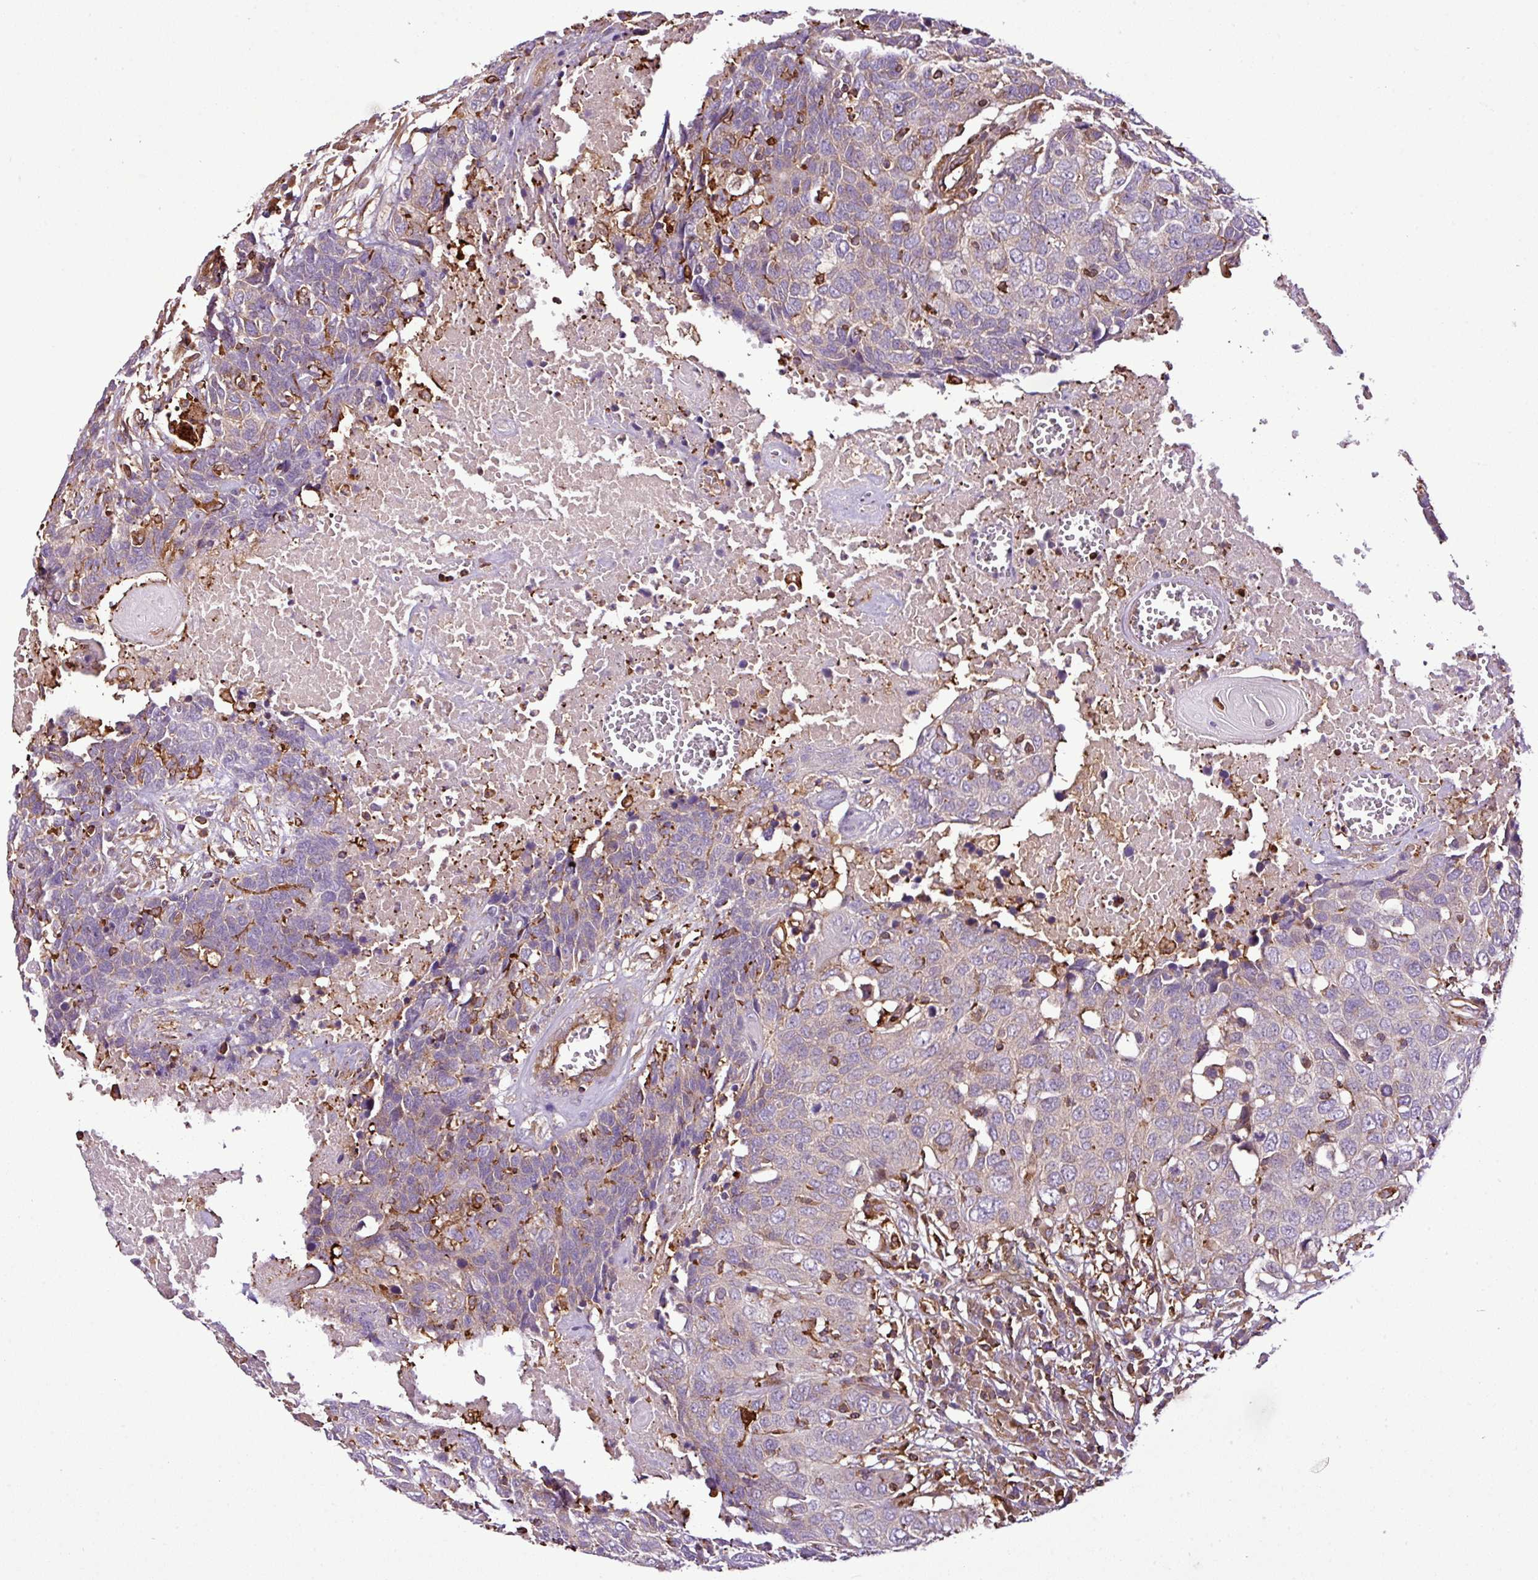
{"staining": {"intensity": "negative", "quantity": "none", "location": "none"}, "tissue": "head and neck cancer", "cell_type": "Tumor cells", "image_type": "cancer", "snomed": [{"axis": "morphology", "description": "Squamous cell carcinoma, NOS"}, {"axis": "topography", "description": "Head-Neck"}], "caption": "The image exhibits no staining of tumor cells in head and neck cancer (squamous cell carcinoma).", "gene": "PGAP6", "patient": {"sex": "male", "age": 66}}